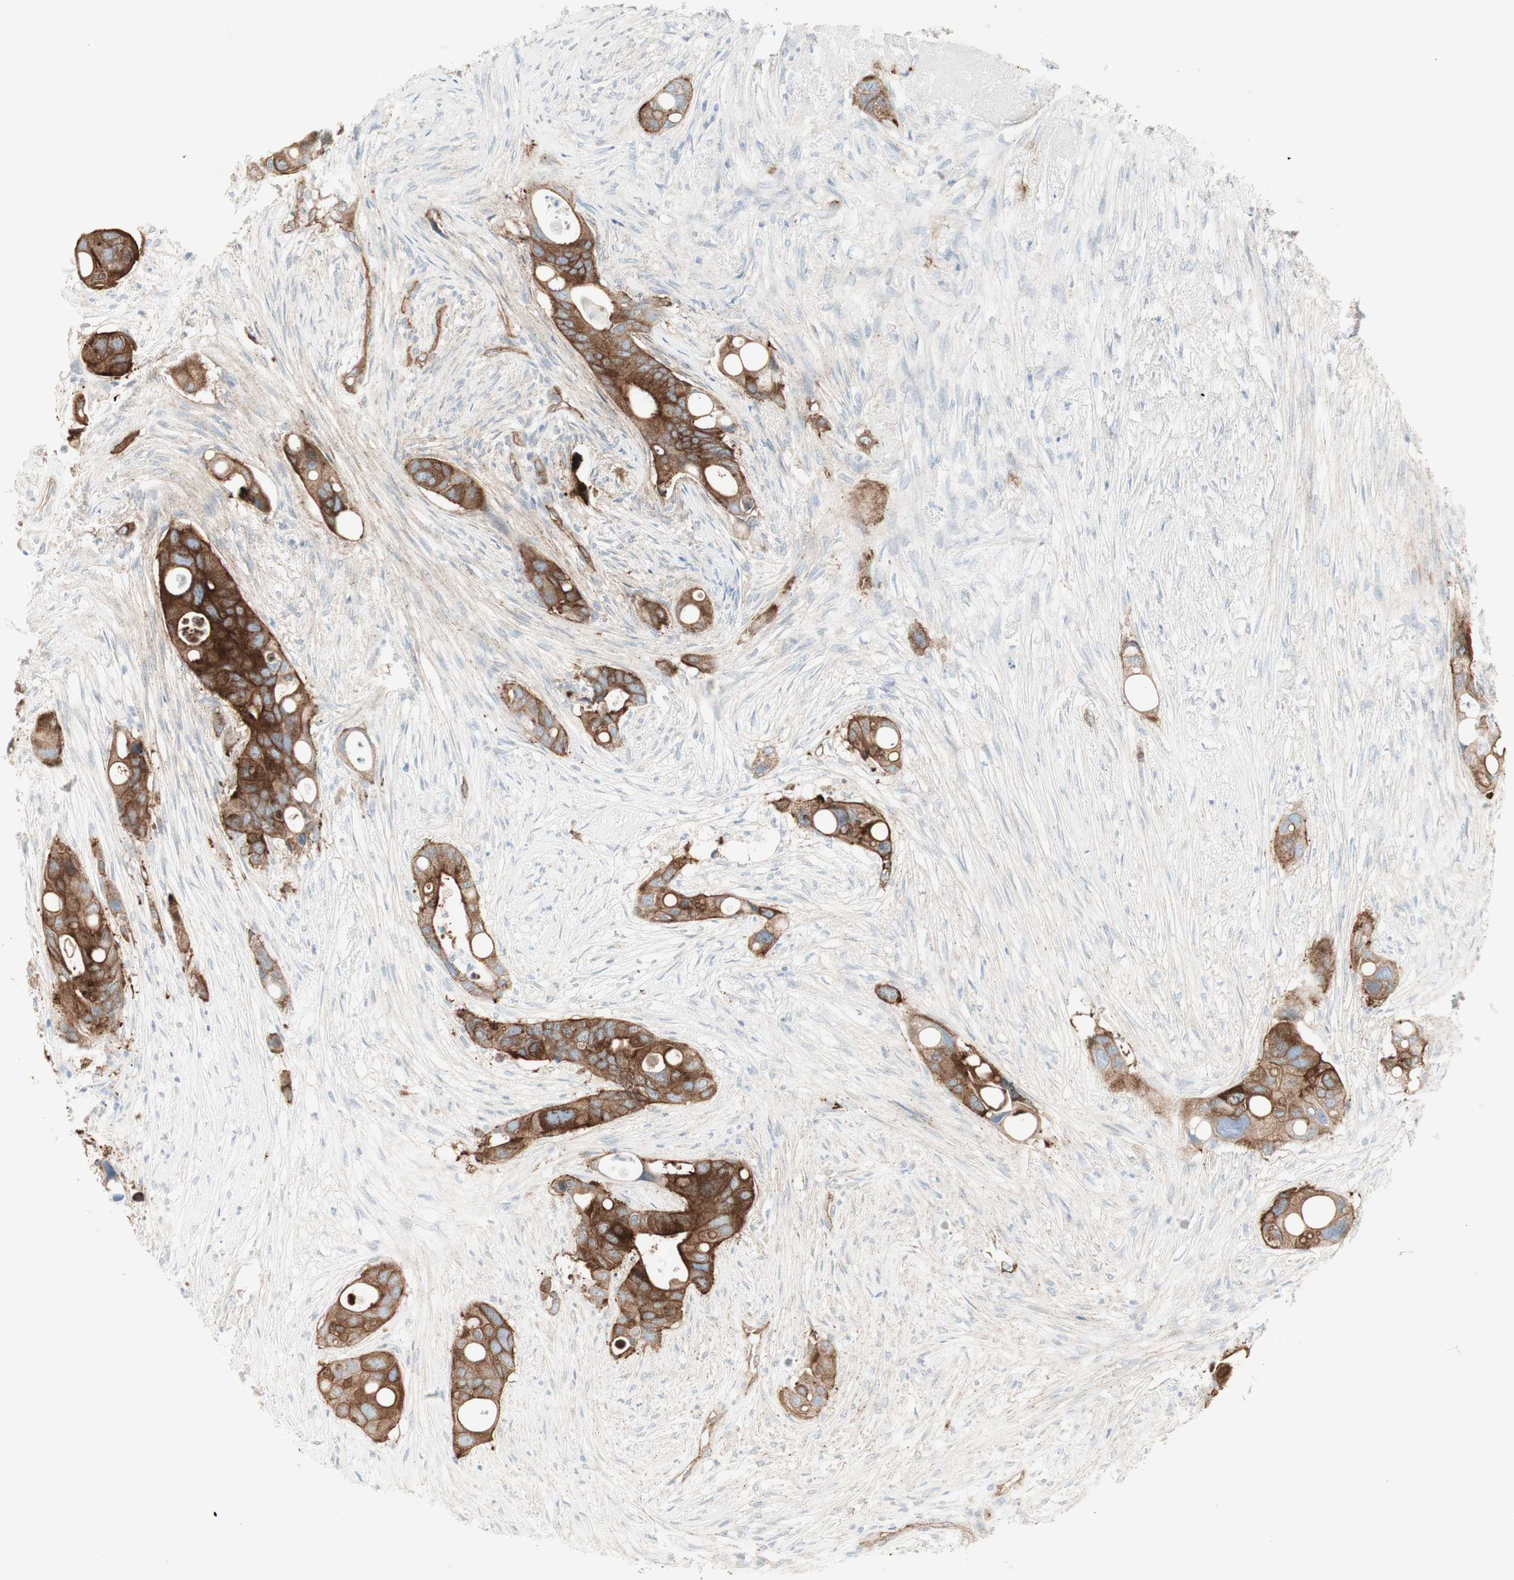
{"staining": {"intensity": "strong", "quantity": ">75%", "location": "cytoplasmic/membranous"}, "tissue": "colorectal cancer", "cell_type": "Tumor cells", "image_type": "cancer", "snomed": [{"axis": "morphology", "description": "Adenocarcinoma, NOS"}, {"axis": "topography", "description": "Colon"}], "caption": "Immunohistochemical staining of human colorectal adenocarcinoma exhibits high levels of strong cytoplasmic/membranous protein expression in approximately >75% of tumor cells.", "gene": "MYO6", "patient": {"sex": "female", "age": 57}}